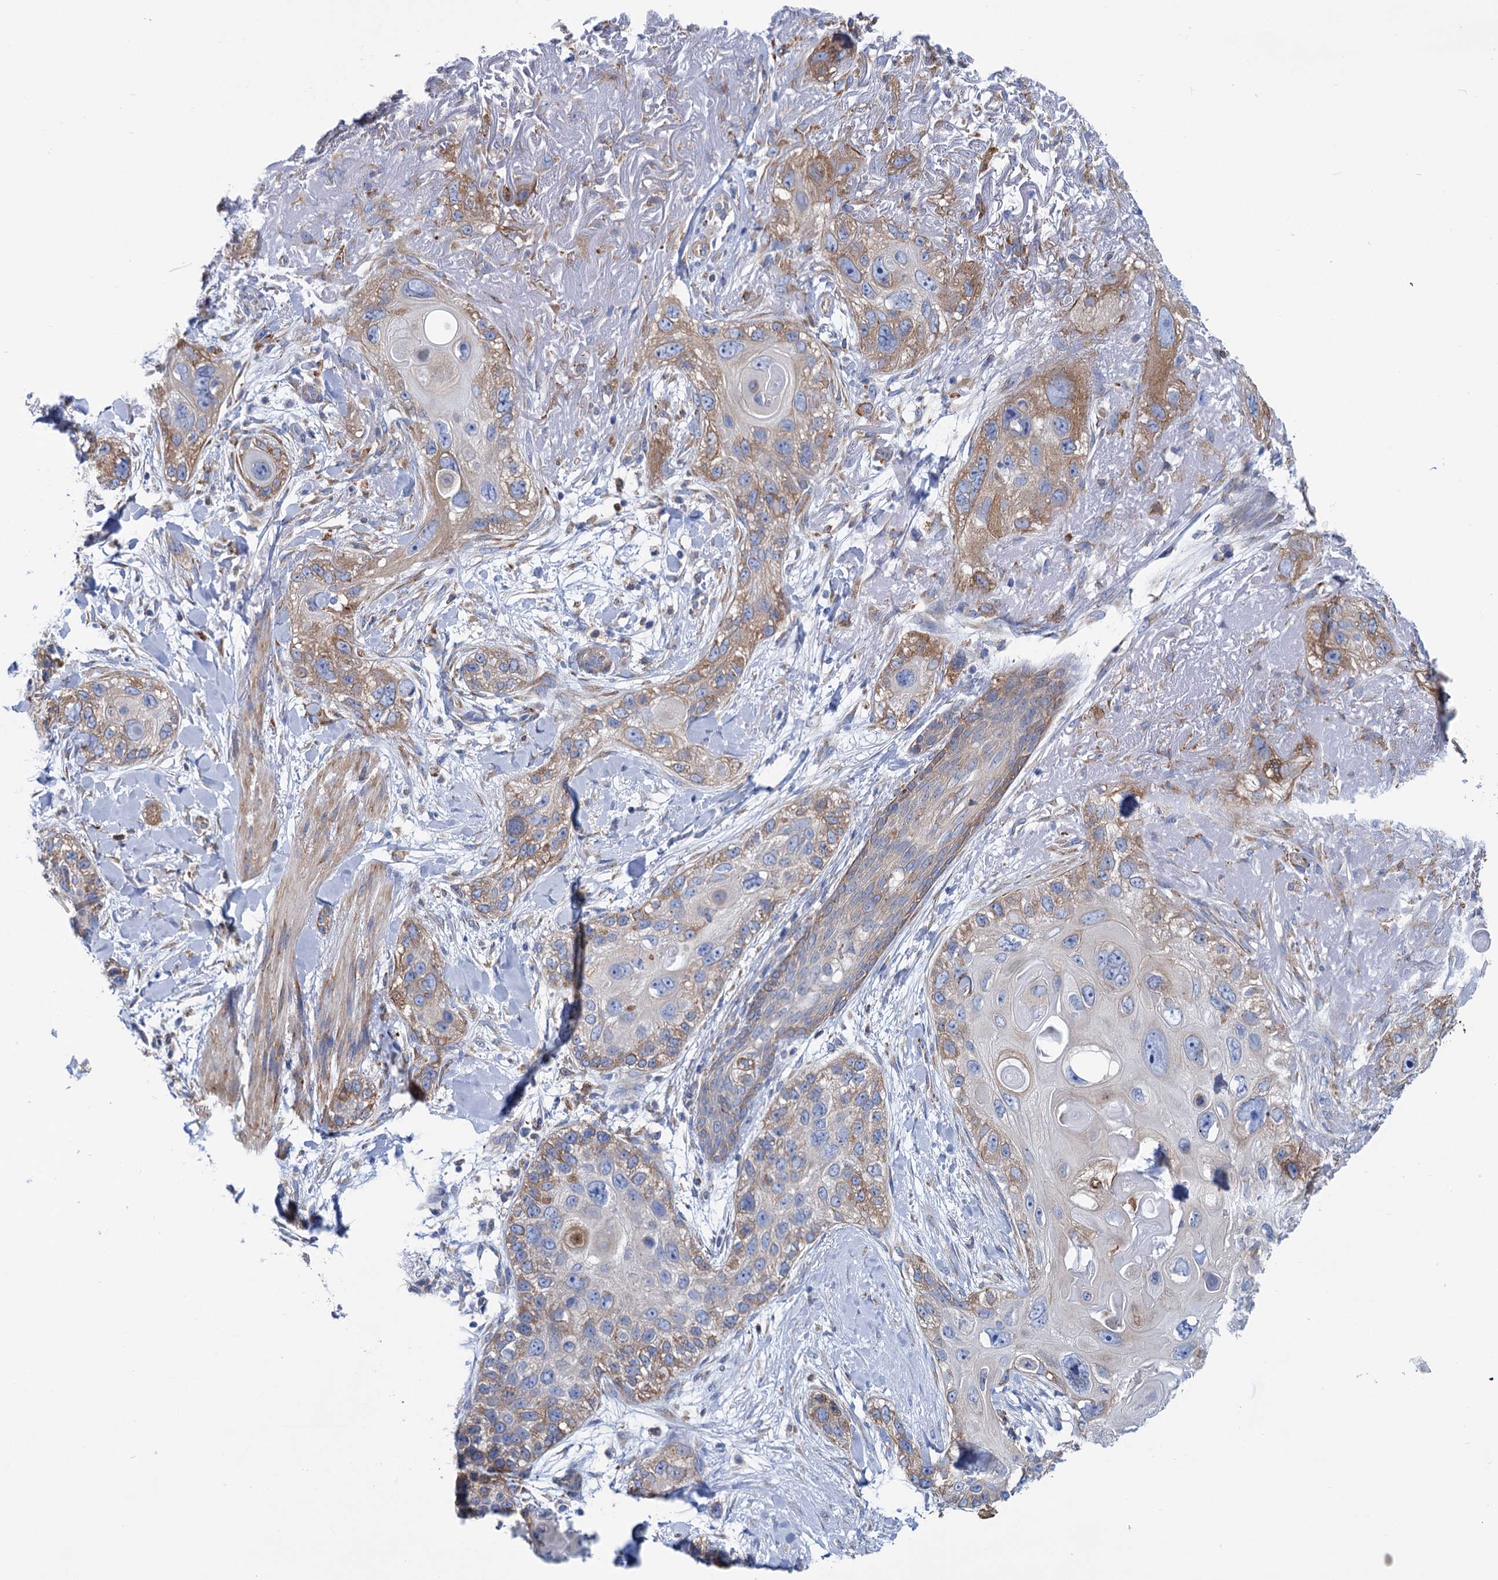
{"staining": {"intensity": "moderate", "quantity": "<25%", "location": "cytoplasmic/membranous"}, "tissue": "skin cancer", "cell_type": "Tumor cells", "image_type": "cancer", "snomed": [{"axis": "morphology", "description": "Normal tissue, NOS"}, {"axis": "morphology", "description": "Squamous cell carcinoma, NOS"}, {"axis": "topography", "description": "Skin"}], "caption": "Tumor cells reveal low levels of moderate cytoplasmic/membranous expression in approximately <25% of cells in human squamous cell carcinoma (skin).", "gene": "SHE", "patient": {"sex": "male", "age": 72}}